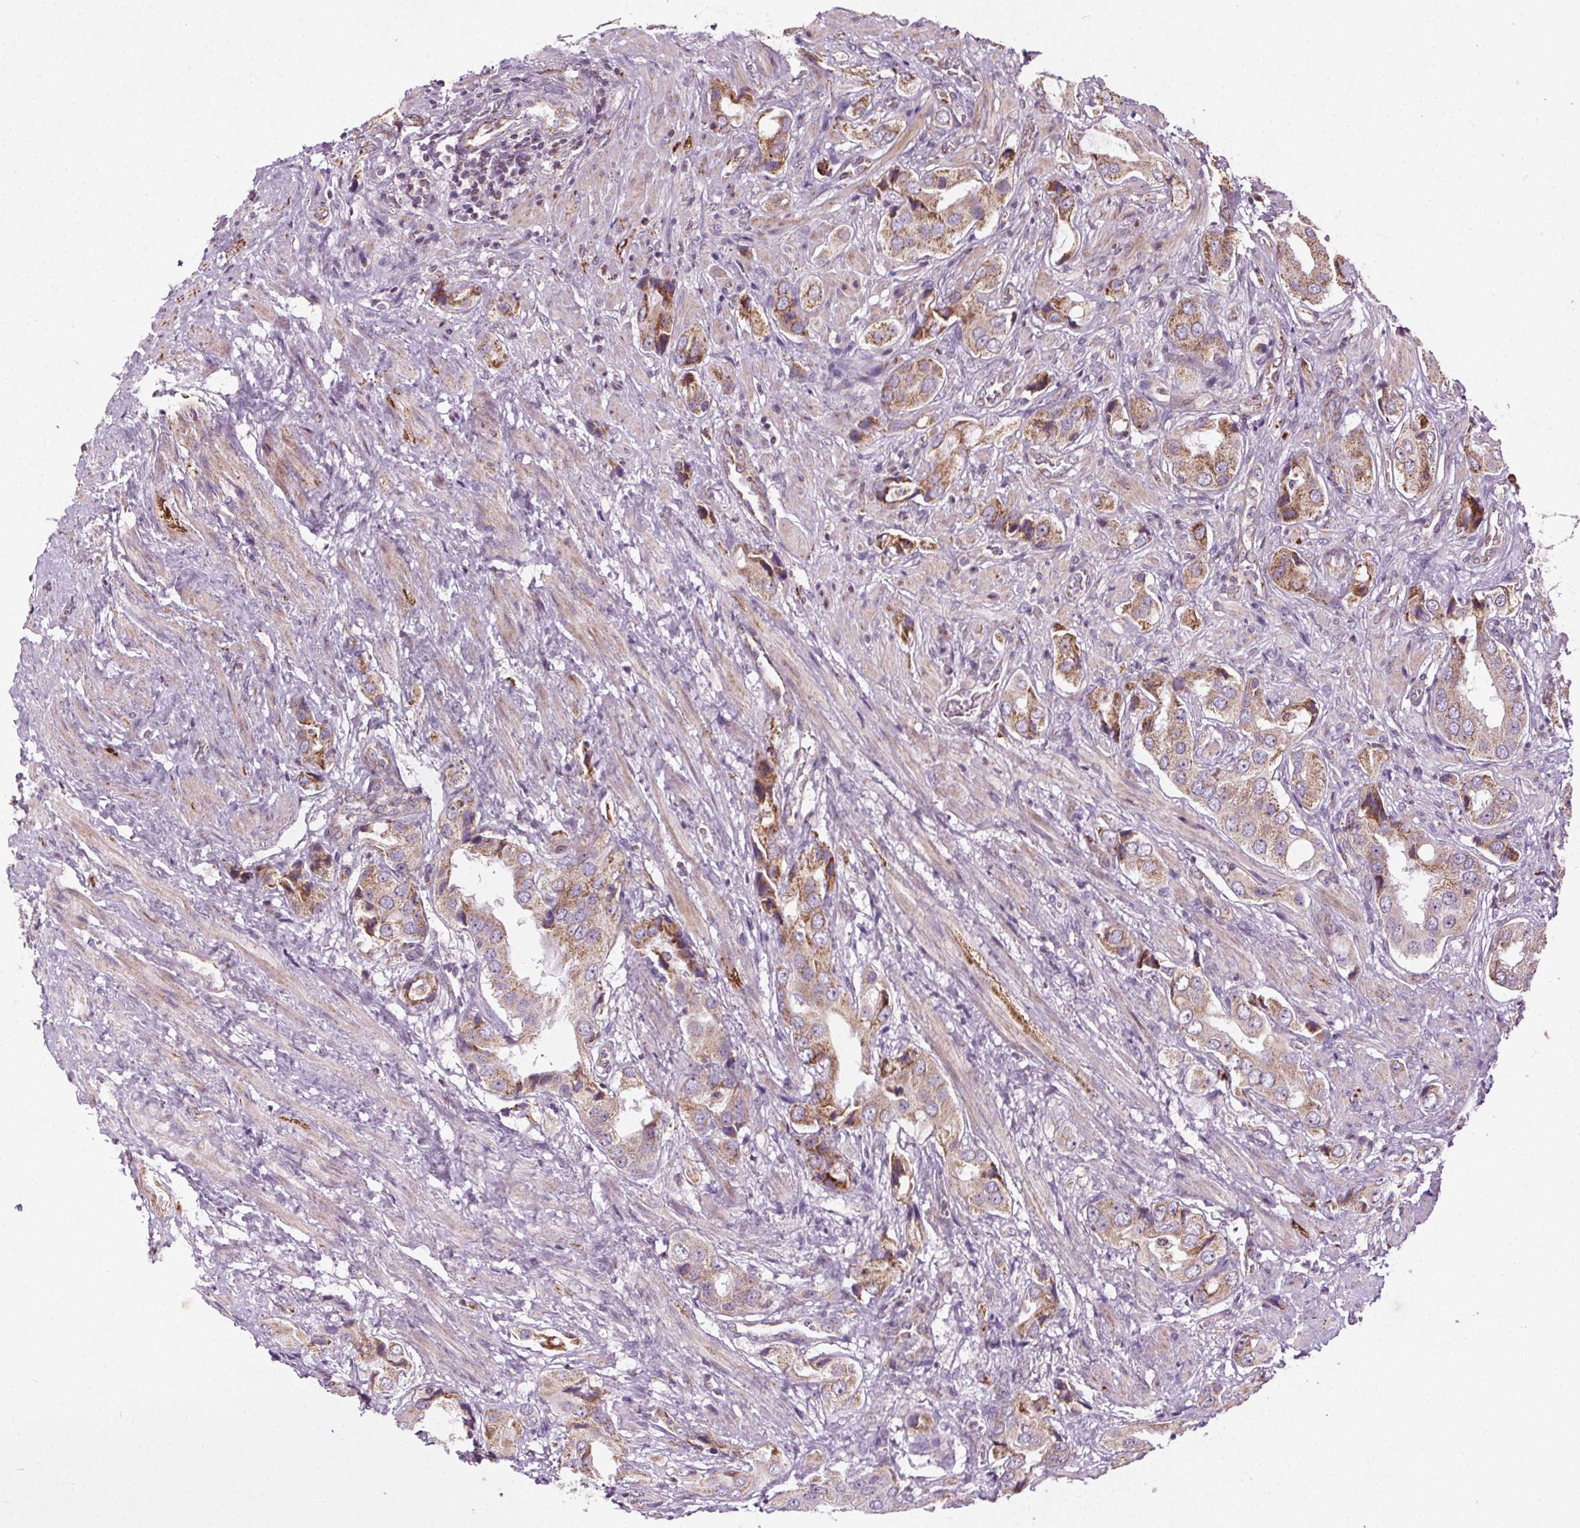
{"staining": {"intensity": "moderate", "quantity": "<25%", "location": "cytoplasmic/membranous"}, "tissue": "prostate cancer", "cell_type": "Tumor cells", "image_type": "cancer", "snomed": [{"axis": "morphology", "description": "Adenocarcinoma, NOS"}, {"axis": "topography", "description": "Prostate"}], "caption": "Moderate cytoplasmic/membranous positivity is present in about <25% of tumor cells in prostate cancer (adenocarcinoma).", "gene": "LFNG", "patient": {"sex": "male", "age": 63}}